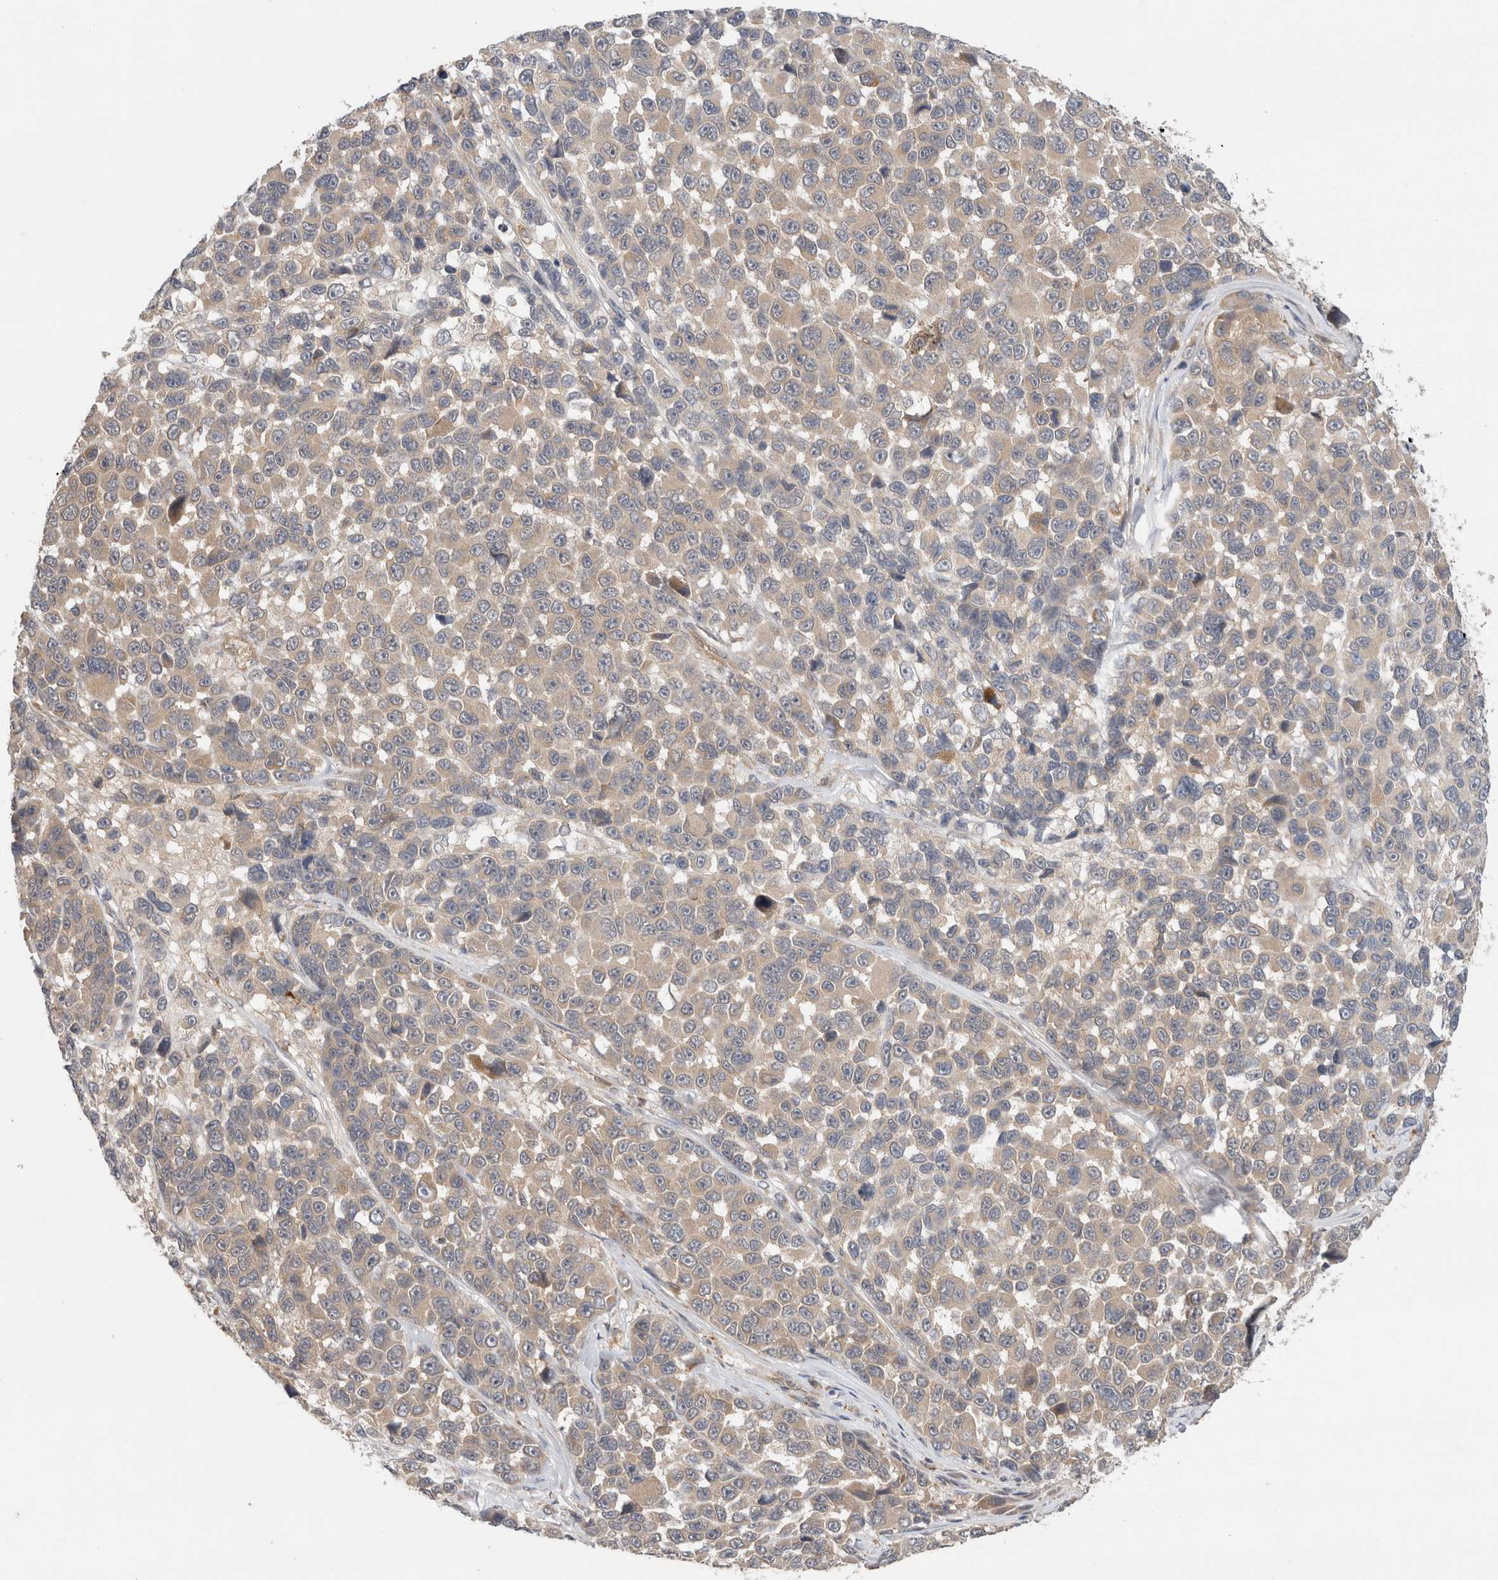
{"staining": {"intensity": "weak", "quantity": ">75%", "location": "cytoplasmic/membranous"}, "tissue": "melanoma", "cell_type": "Tumor cells", "image_type": "cancer", "snomed": [{"axis": "morphology", "description": "Malignant melanoma, NOS"}, {"axis": "topography", "description": "Skin"}], "caption": "High-power microscopy captured an immunohistochemistry (IHC) micrograph of melanoma, revealing weak cytoplasmic/membranous staining in approximately >75% of tumor cells.", "gene": "SGK1", "patient": {"sex": "male", "age": 53}}